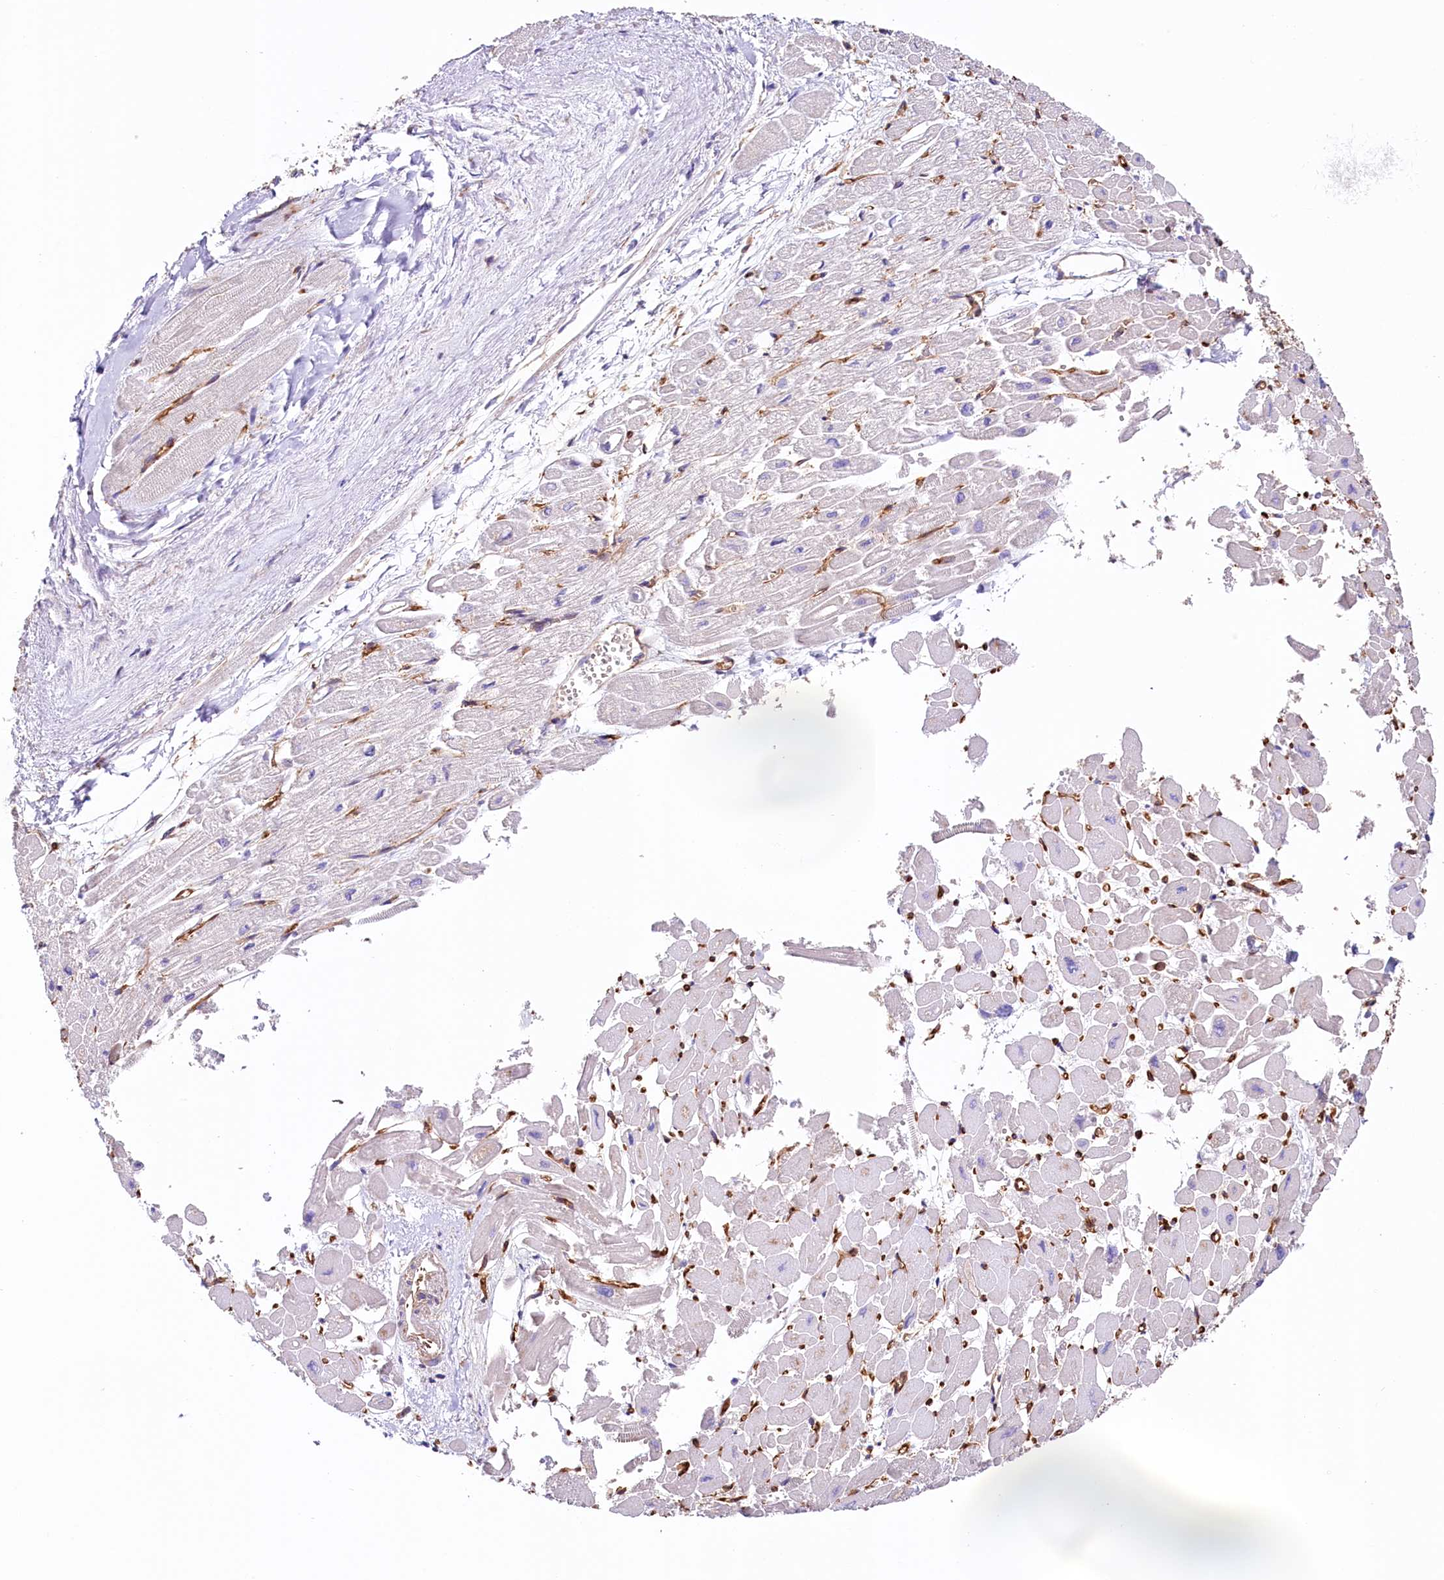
{"staining": {"intensity": "negative", "quantity": "none", "location": "none"}, "tissue": "heart muscle", "cell_type": "Cardiomyocytes", "image_type": "normal", "snomed": [{"axis": "morphology", "description": "Normal tissue, NOS"}, {"axis": "topography", "description": "Heart"}], "caption": "High power microscopy micrograph of an immunohistochemistry (IHC) photomicrograph of normal heart muscle, revealing no significant staining in cardiomyocytes. (DAB (3,3'-diaminobenzidine) immunohistochemistry (IHC), high magnification).", "gene": "ATP2B4", "patient": {"sex": "male", "age": 54}}